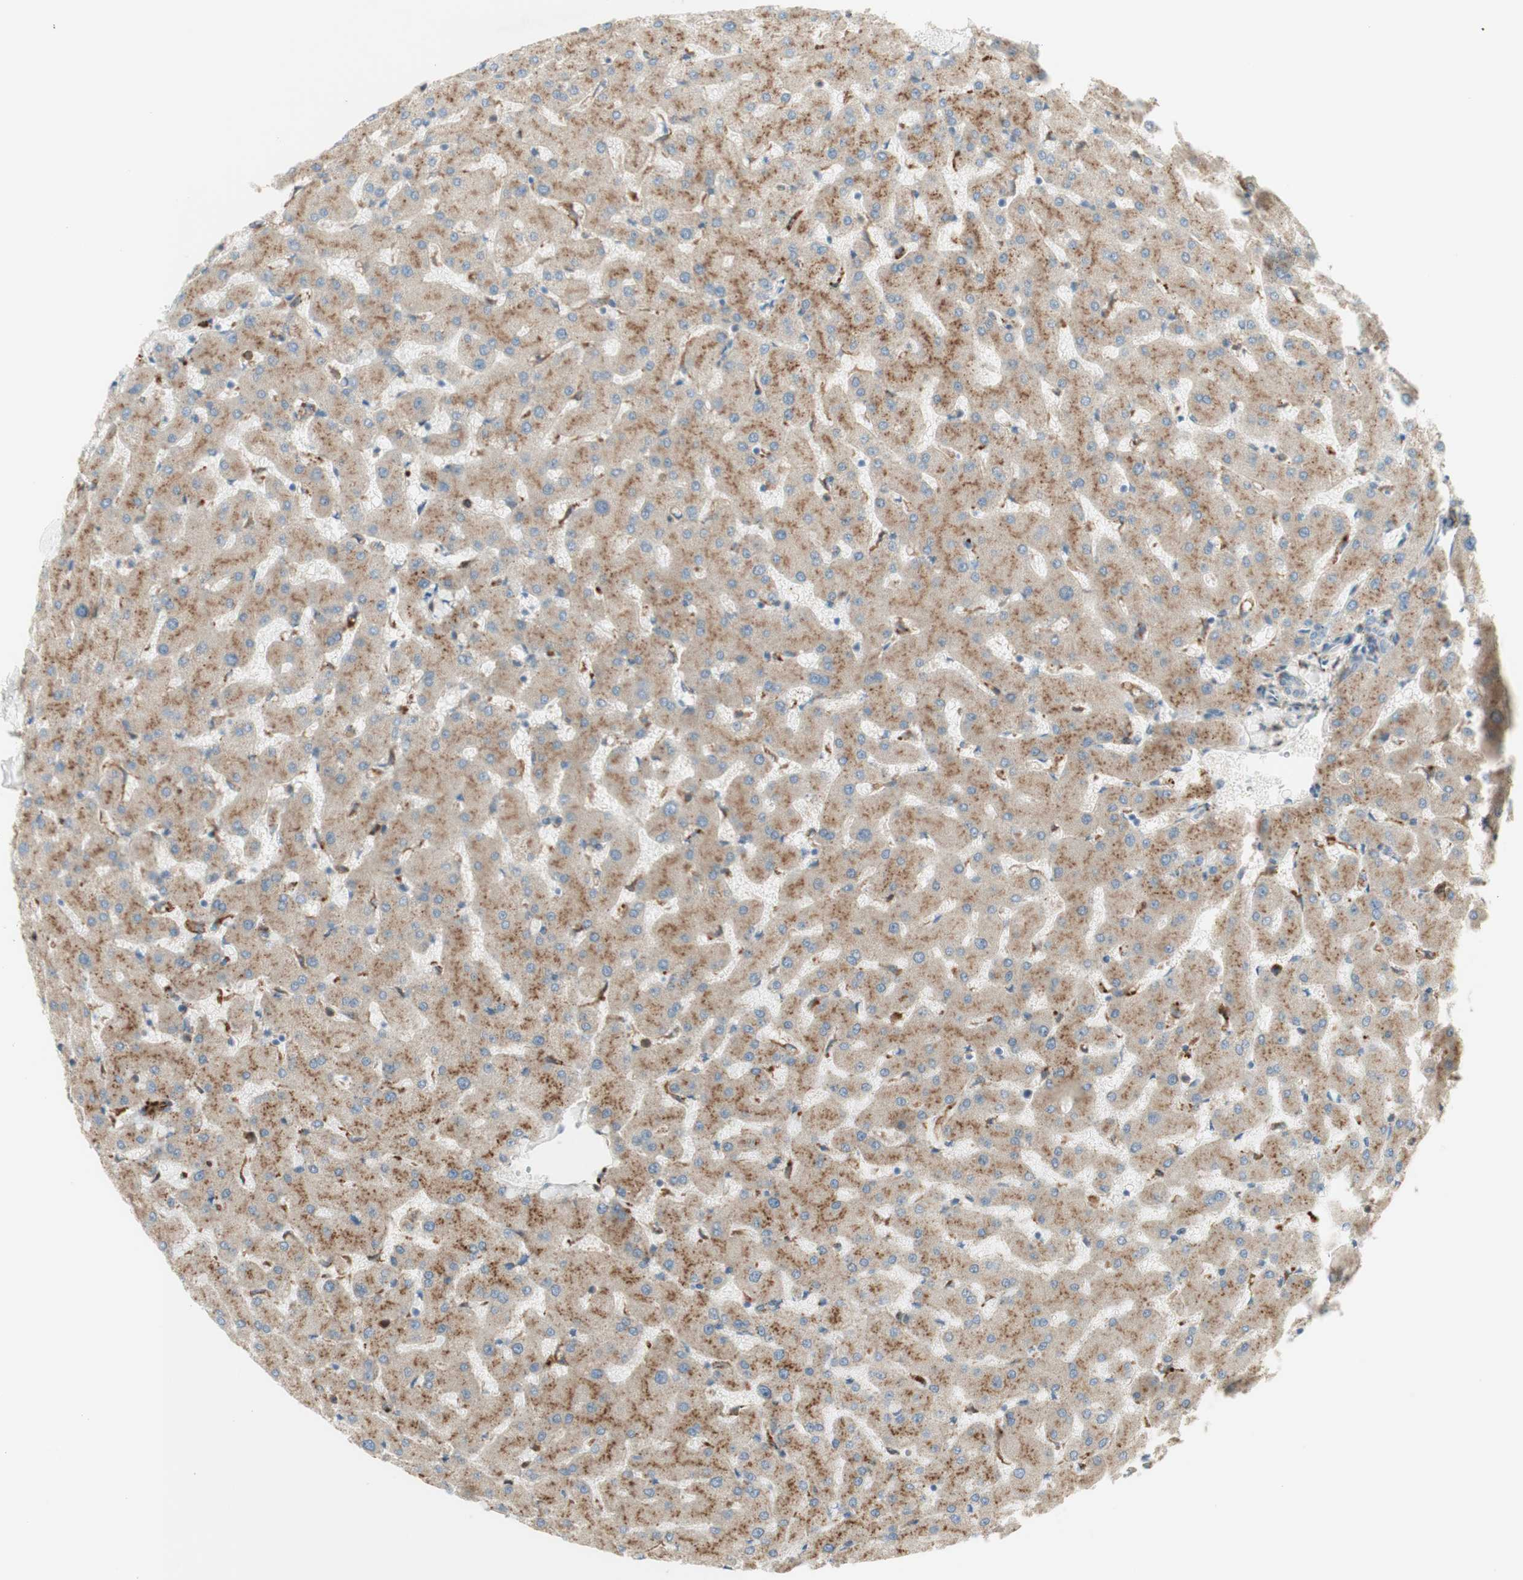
{"staining": {"intensity": "negative", "quantity": "none", "location": "none"}, "tissue": "liver", "cell_type": "Cholangiocytes", "image_type": "normal", "snomed": [{"axis": "morphology", "description": "Normal tissue, NOS"}, {"axis": "topography", "description": "Liver"}], "caption": "DAB (3,3'-diaminobenzidine) immunohistochemical staining of normal human liver exhibits no significant staining in cholangiocytes.", "gene": "GAPT", "patient": {"sex": "female", "age": 63}}